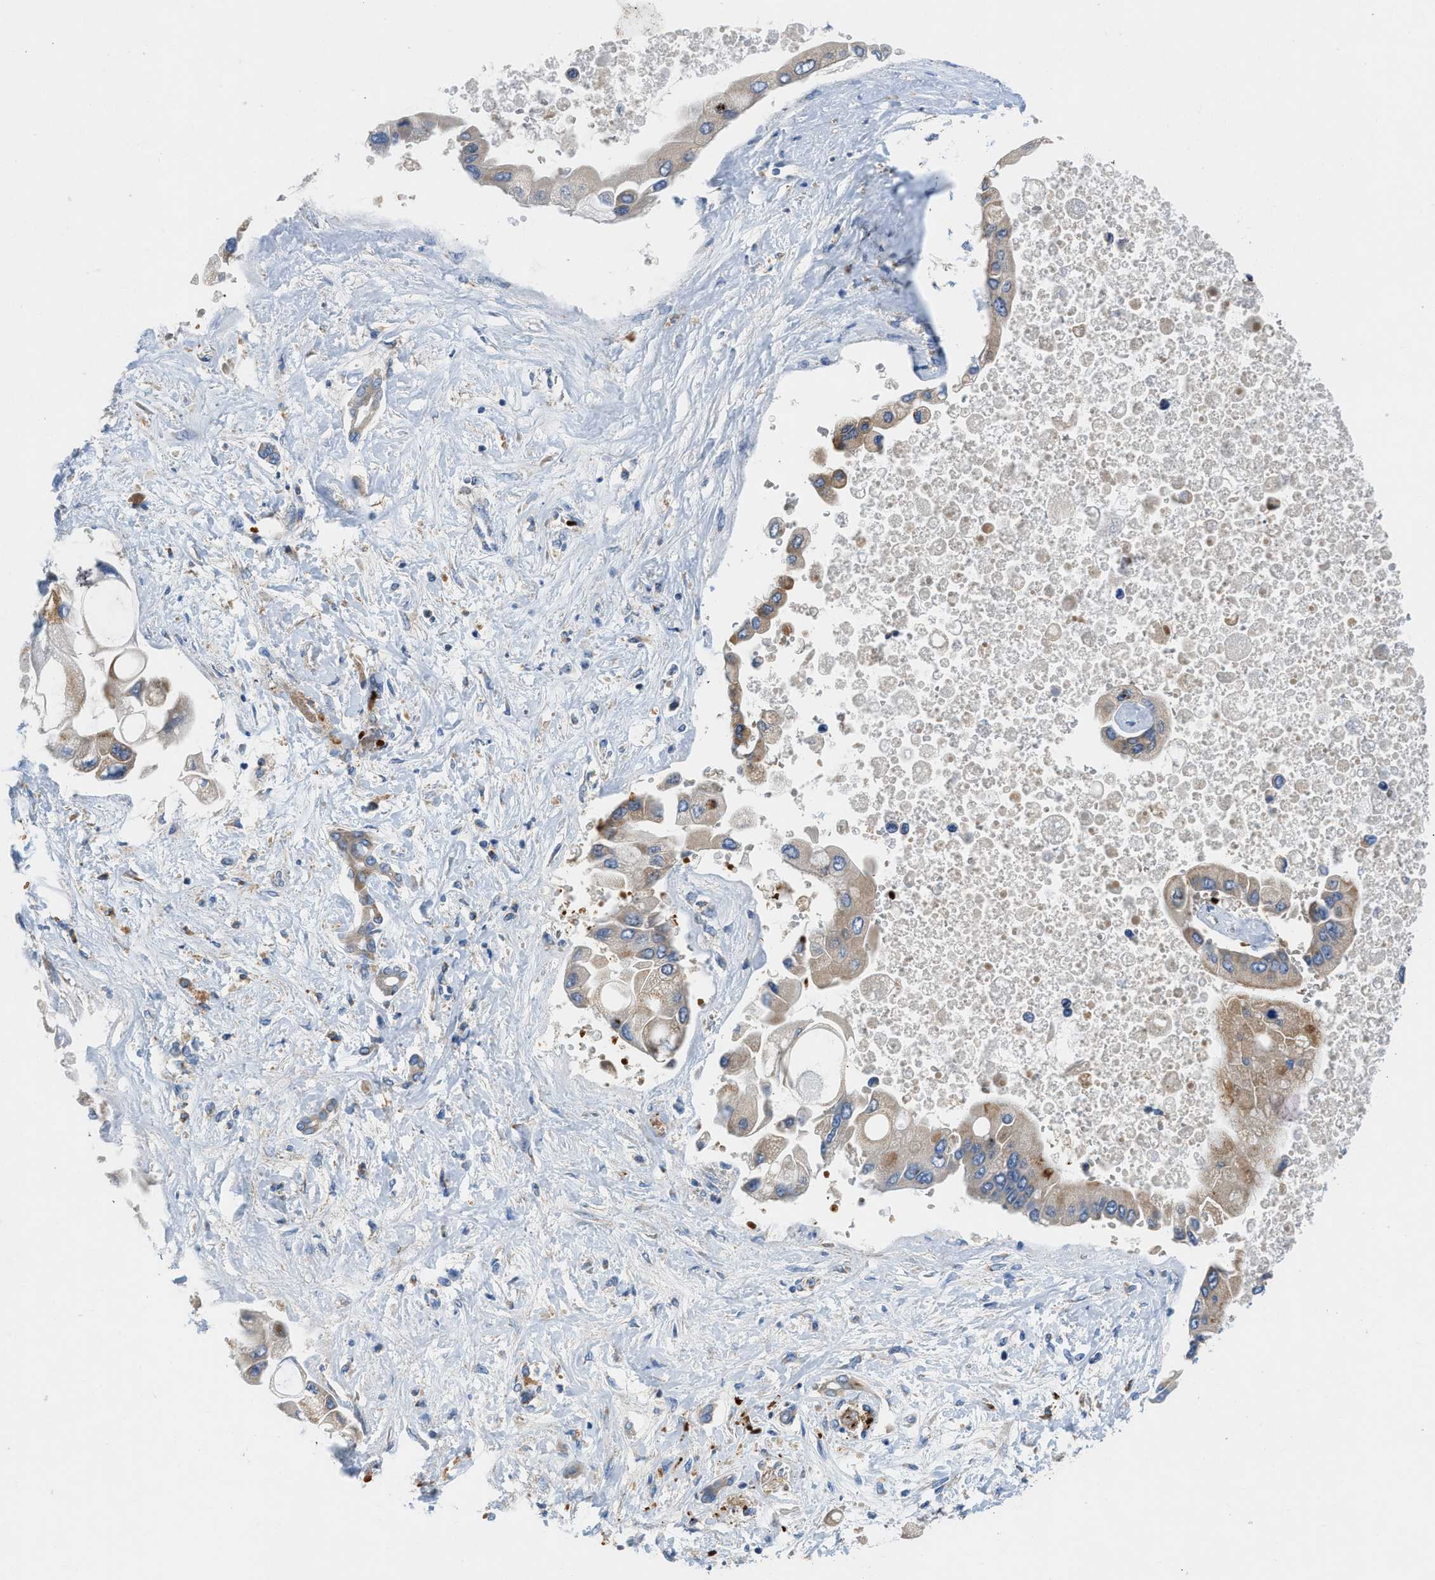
{"staining": {"intensity": "weak", "quantity": "25%-75%", "location": "cytoplasmic/membranous"}, "tissue": "liver cancer", "cell_type": "Tumor cells", "image_type": "cancer", "snomed": [{"axis": "morphology", "description": "Cholangiocarcinoma"}, {"axis": "topography", "description": "Liver"}], "caption": "Weak cytoplasmic/membranous staining is present in about 25%-75% of tumor cells in liver cancer.", "gene": "ZNF831", "patient": {"sex": "male", "age": 50}}